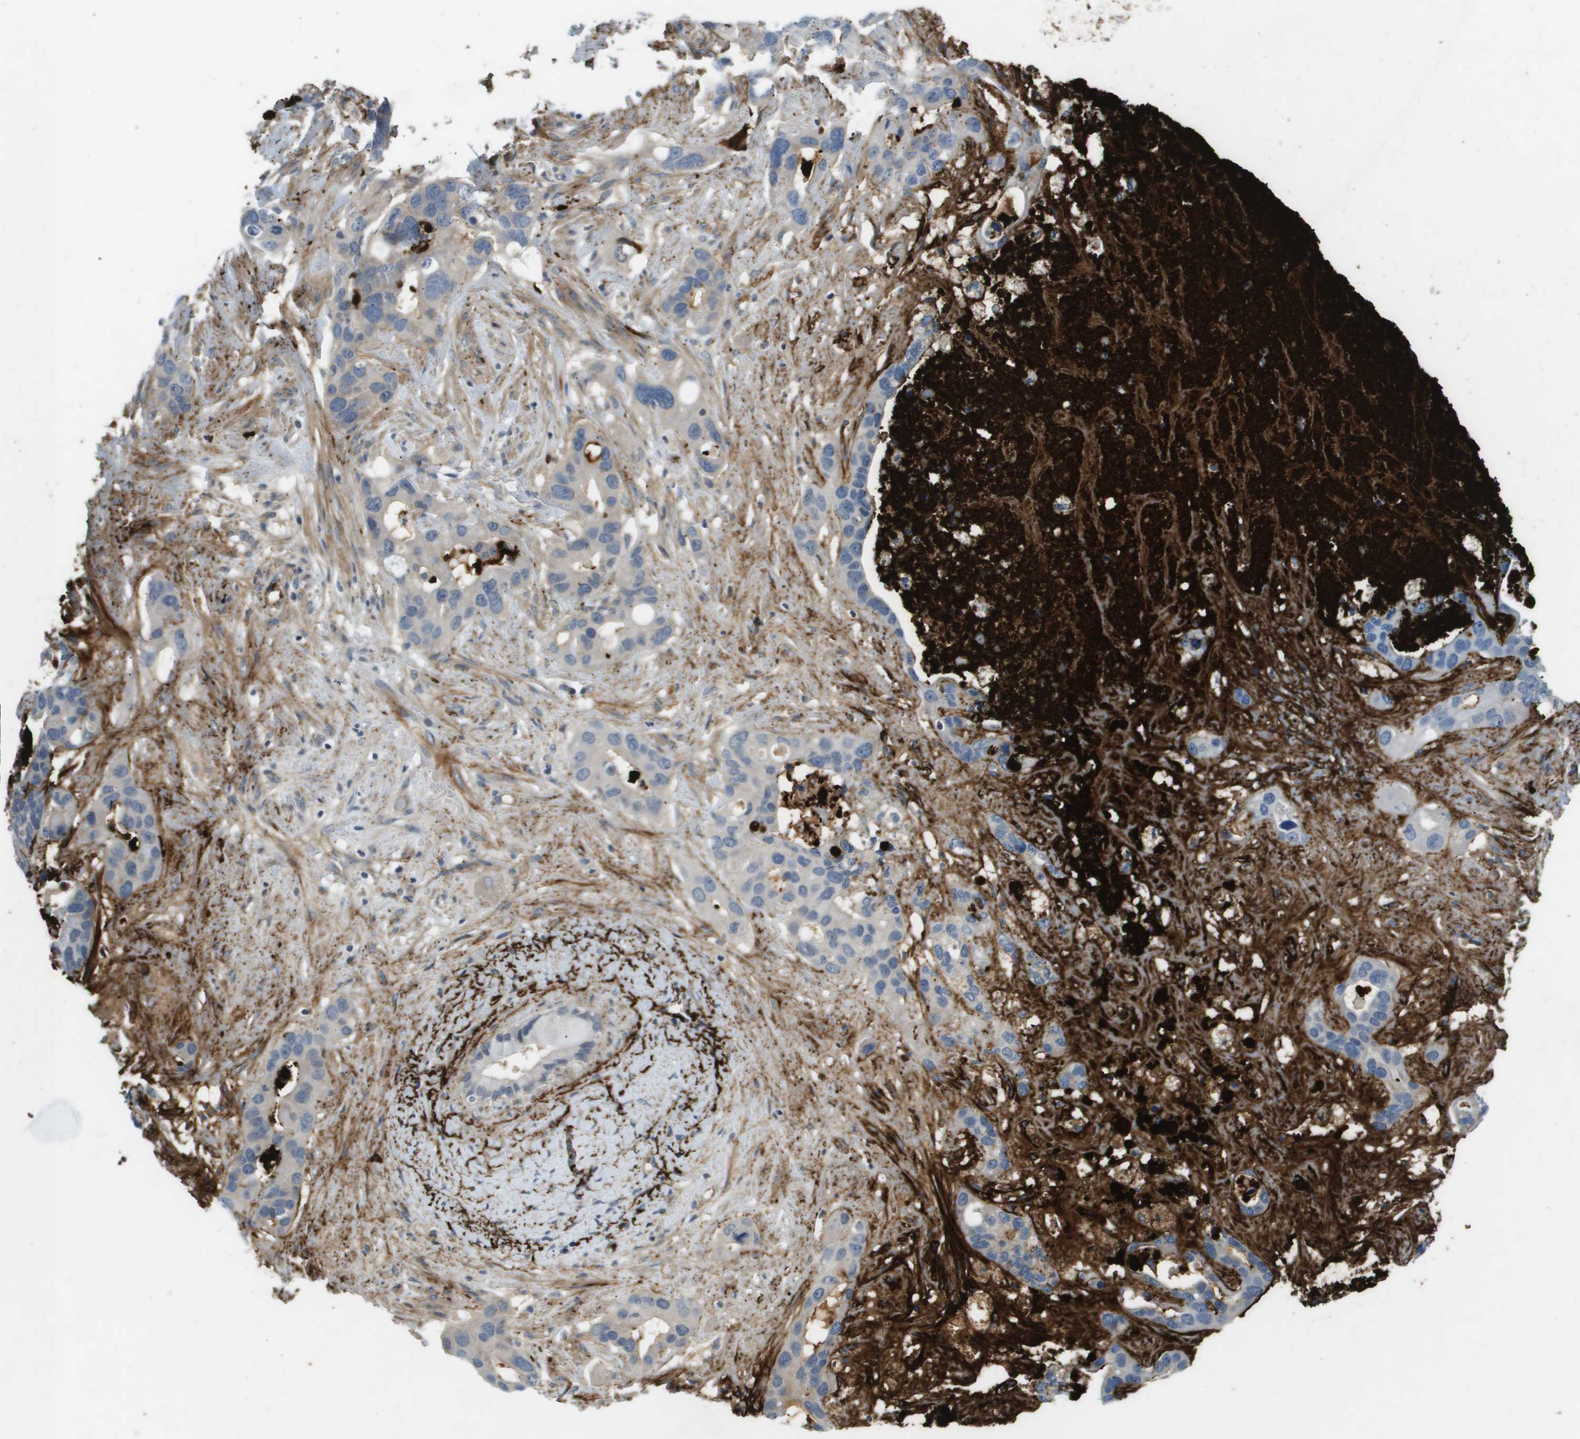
{"staining": {"intensity": "negative", "quantity": "none", "location": "none"}, "tissue": "liver cancer", "cell_type": "Tumor cells", "image_type": "cancer", "snomed": [{"axis": "morphology", "description": "Cholangiocarcinoma"}, {"axis": "topography", "description": "Liver"}], "caption": "Tumor cells are negative for brown protein staining in cholangiocarcinoma (liver).", "gene": "VTN", "patient": {"sex": "female", "age": 65}}